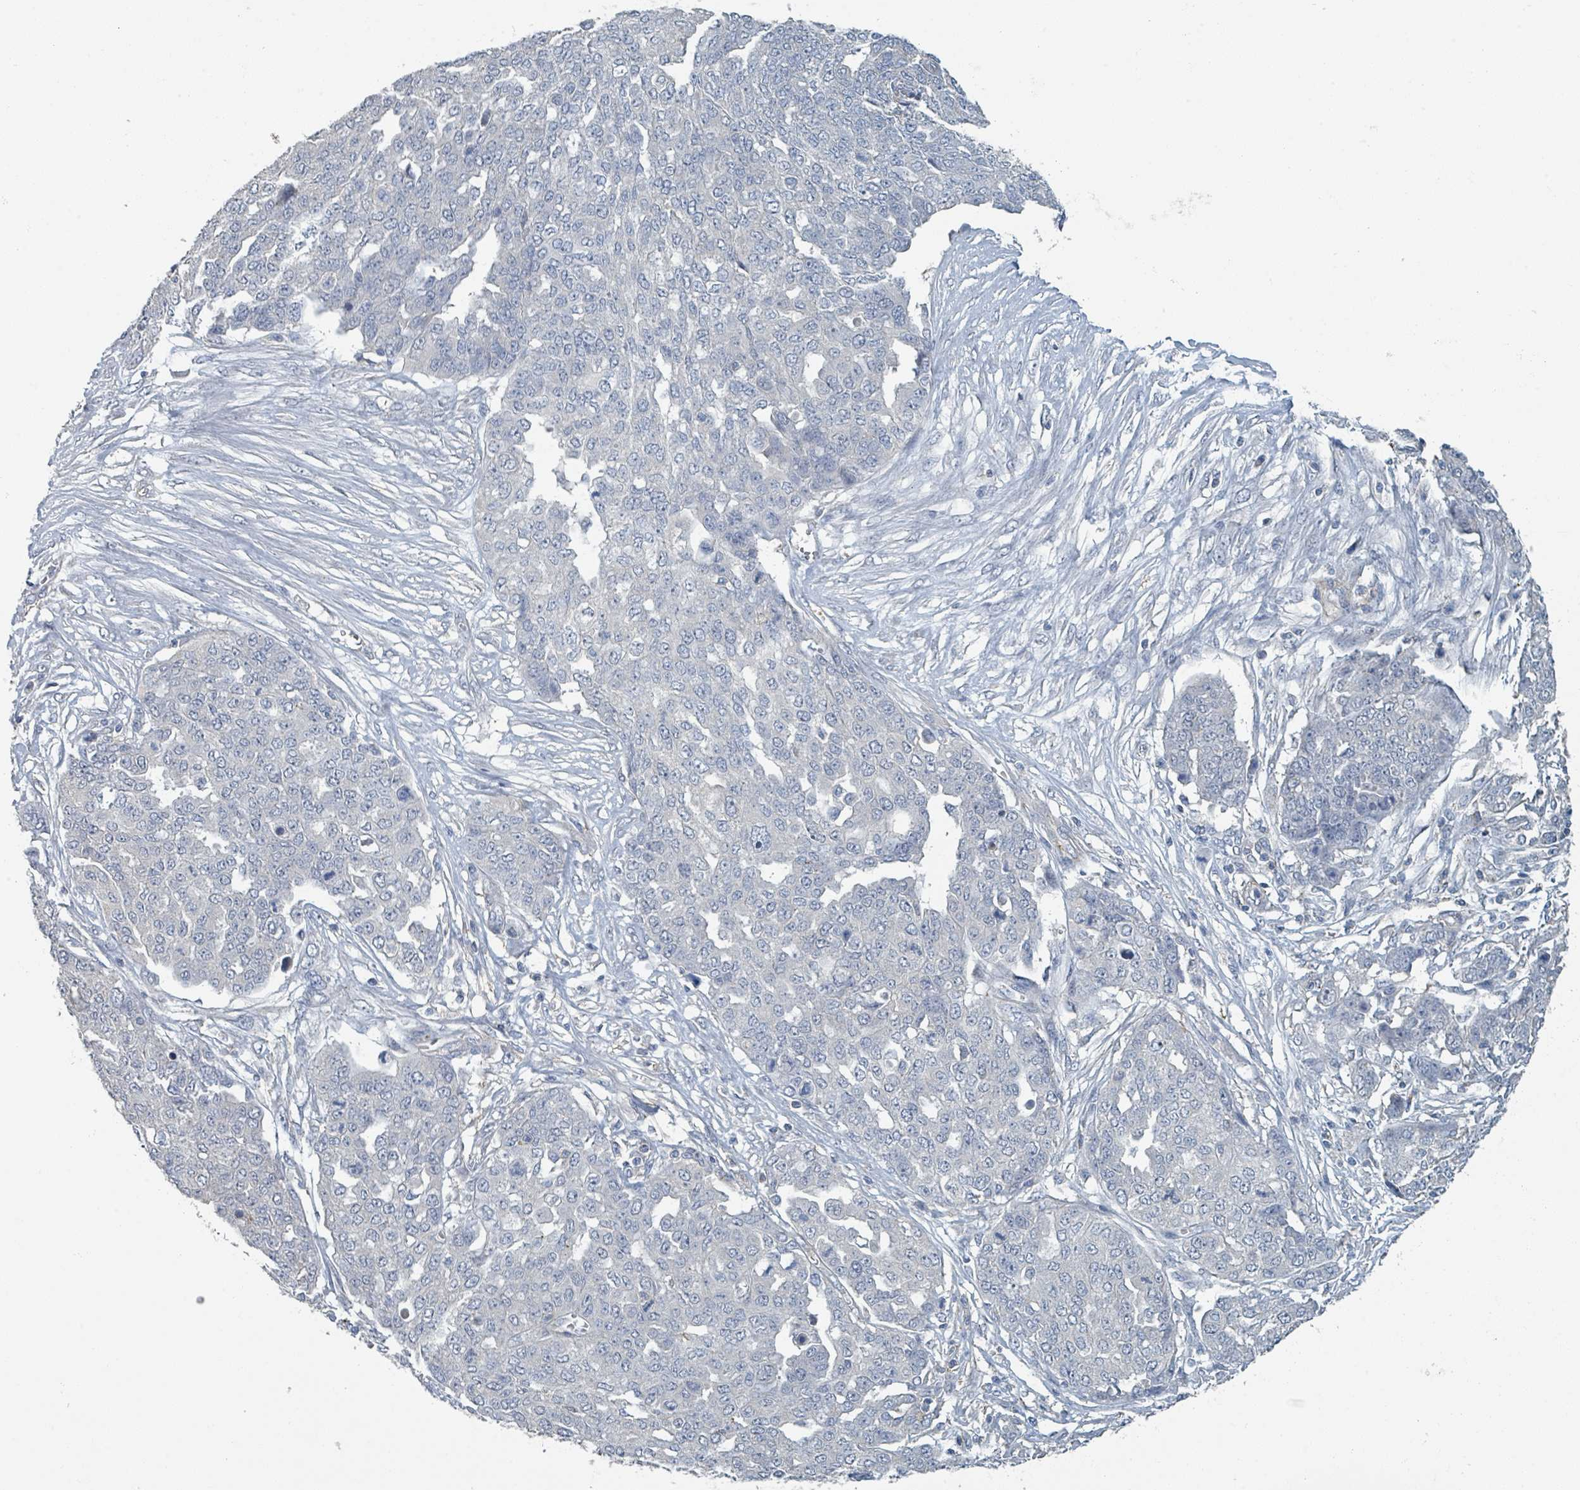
{"staining": {"intensity": "negative", "quantity": "none", "location": "none"}, "tissue": "ovarian cancer", "cell_type": "Tumor cells", "image_type": "cancer", "snomed": [{"axis": "morphology", "description": "Cystadenocarcinoma, serous, NOS"}, {"axis": "topography", "description": "Soft tissue"}, {"axis": "topography", "description": "Ovary"}], "caption": "Ovarian cancer stained for a protein using immunohistochemistry (IHC) shows no staining tumor cells.", "gene": "LRRC42", "patient": {"sex": "female", "age": 57}}